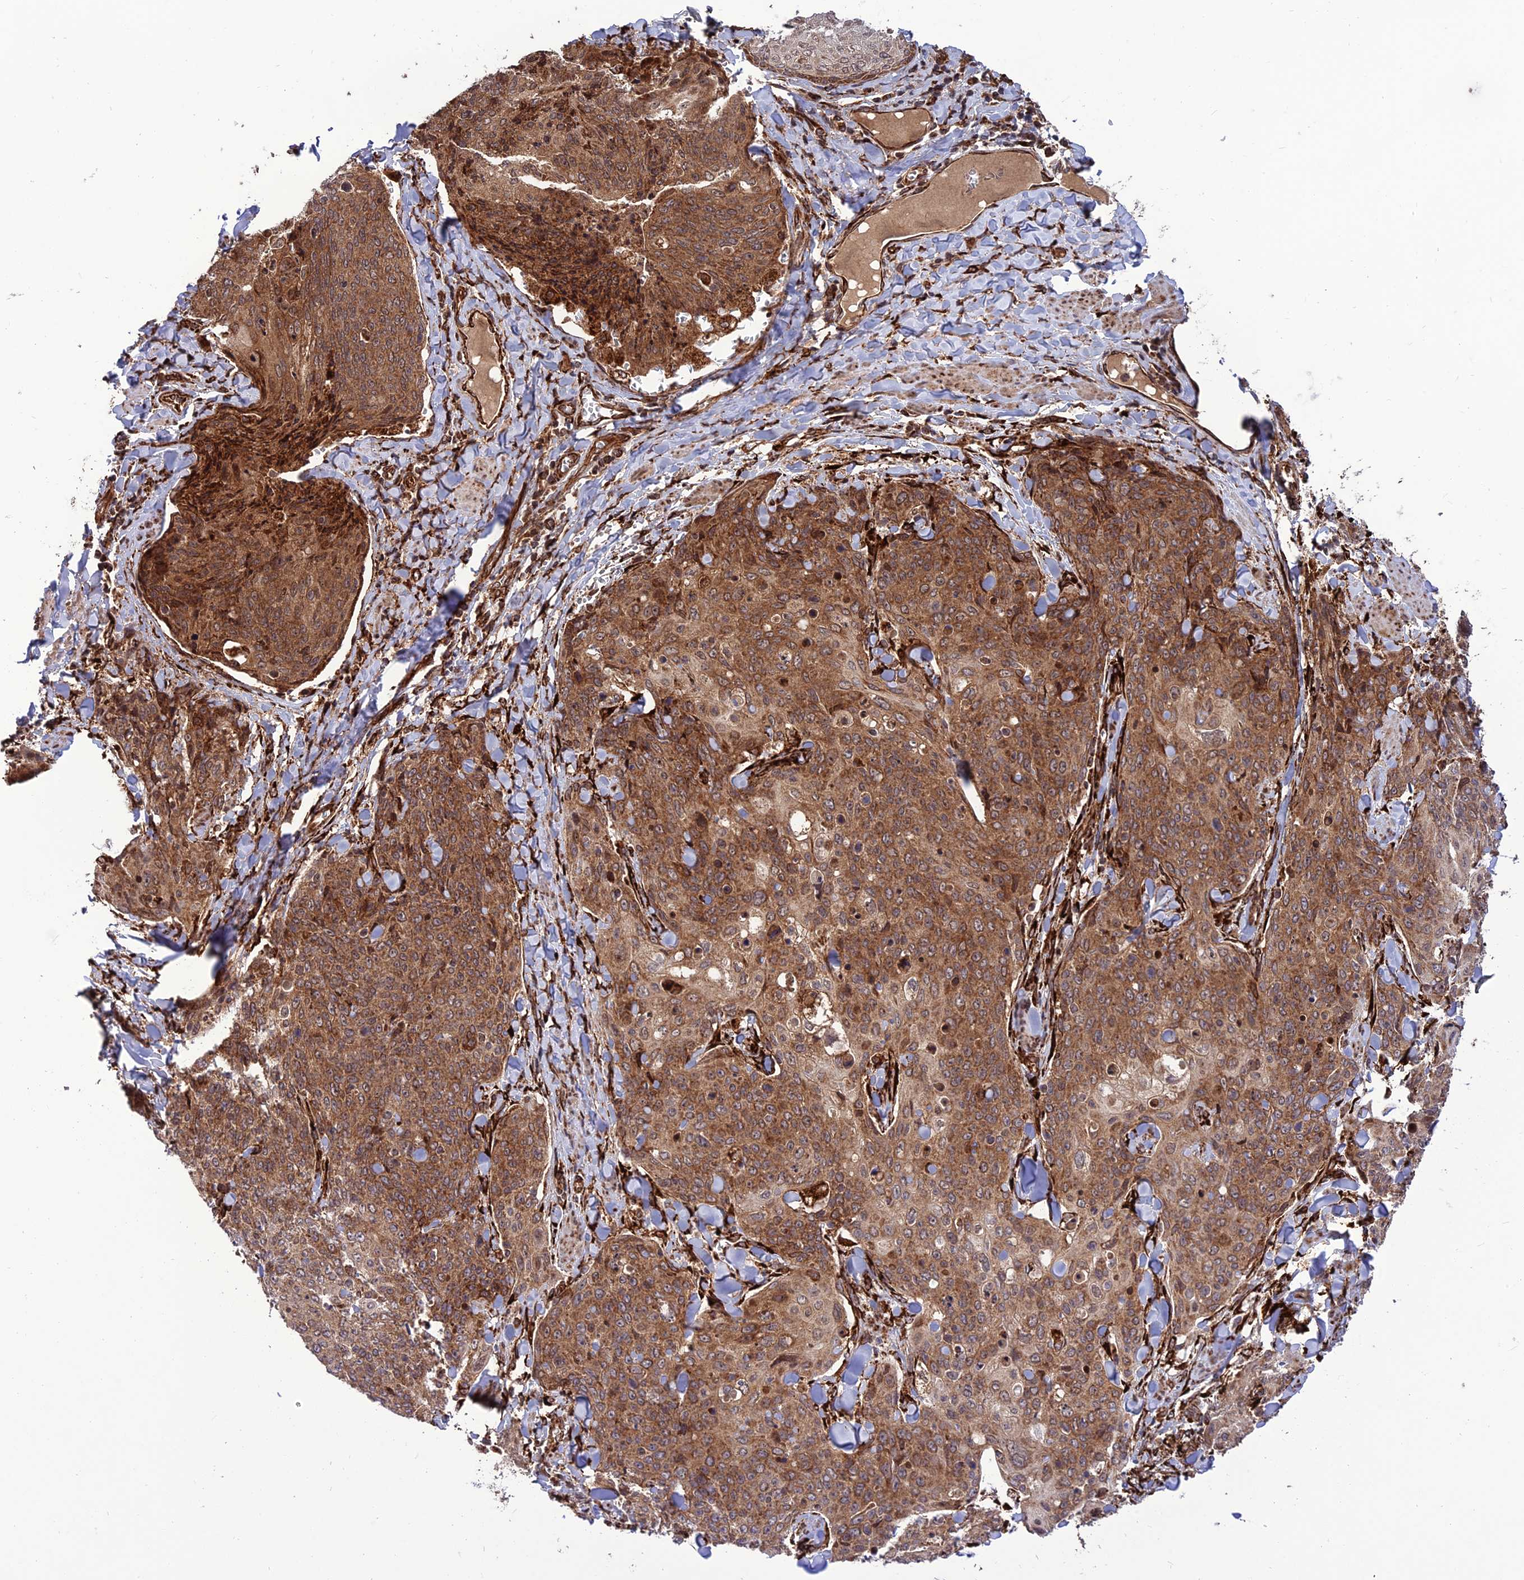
{"staining": {"intensity": "strong", "quantity": ">75%", "location": "cytoplasmic/membranous"}, "tissue": "skin cancer", "cell_type": "Tumor cells", "image_type": "cancer", "snomed": [{"axis": "morphology", "description": "Squamous cell carcinoma, NOS"}, {"axis": "topography", "description": "Skin"}, {"axis": "topography", "description": "Vulva"}], "caption": "Skin cancer (squamous cell carcinoma) tissue displays strong cytoplasmic/membranous expression in about >75% of tumor cells", "gene": "CRTAP", "patient": {"sex": "female", "age": 85}}